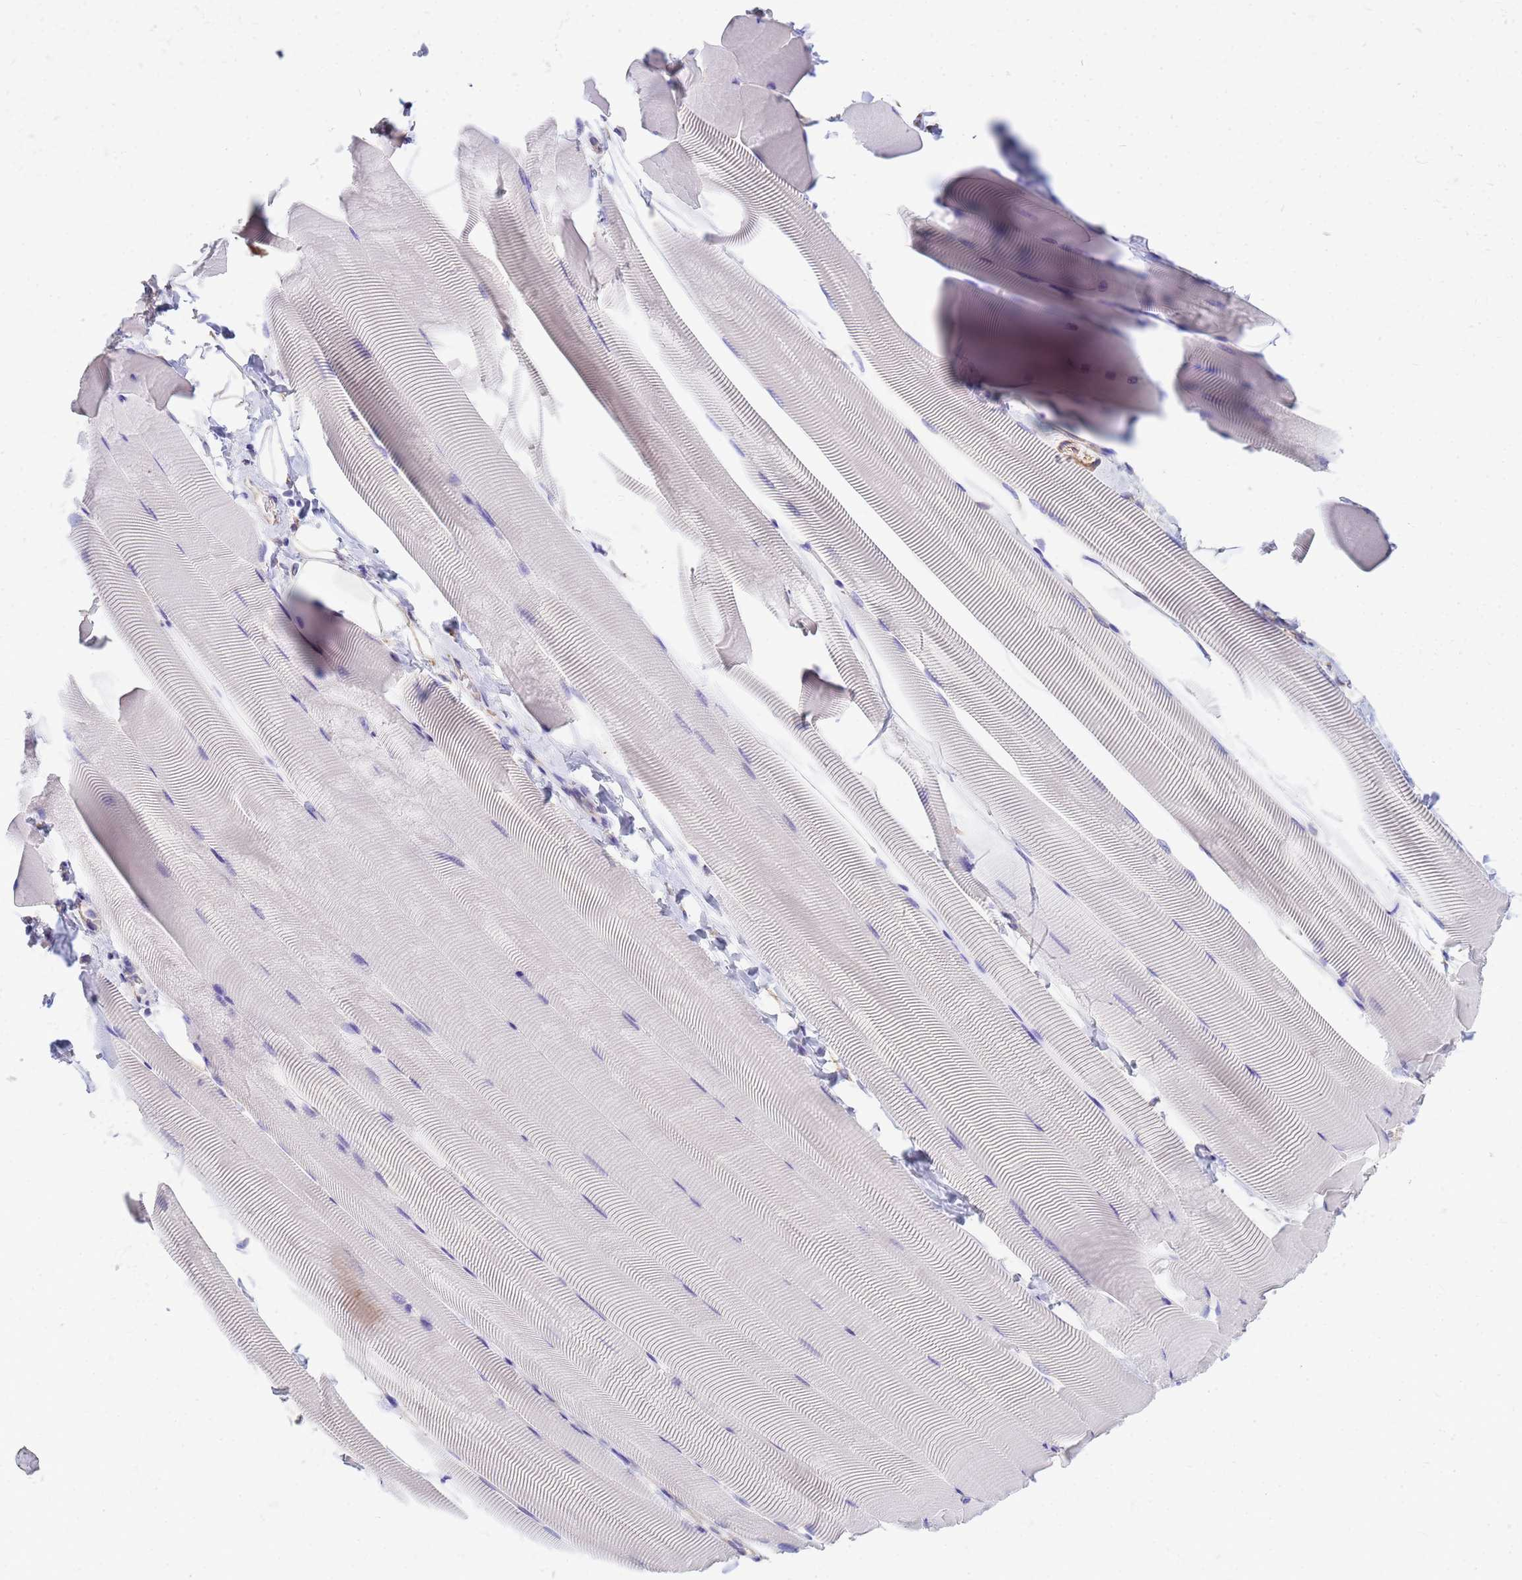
{"staining": {"intensity": "negative", "quantity": "none", "location": "none"}, "tissue": "skeletal muscle", "cell_type": "Myocytes", "image_type": "normal", "snomed": [{"axis": "morphology", "description": "Normal tissue, NOS"}, {"axis": "topography", "description": "Skeletal muscle"}], "caption": "An image of skeletal muscle stained for a protein exhibits no brown staining in myocytes. (DAB (3,3'-diaminobenzidine) IHC visualized using brightfield microscopy, high magnification).", "gene": "TCEAL3", "patient": {"sex": "male", "age": 25}}